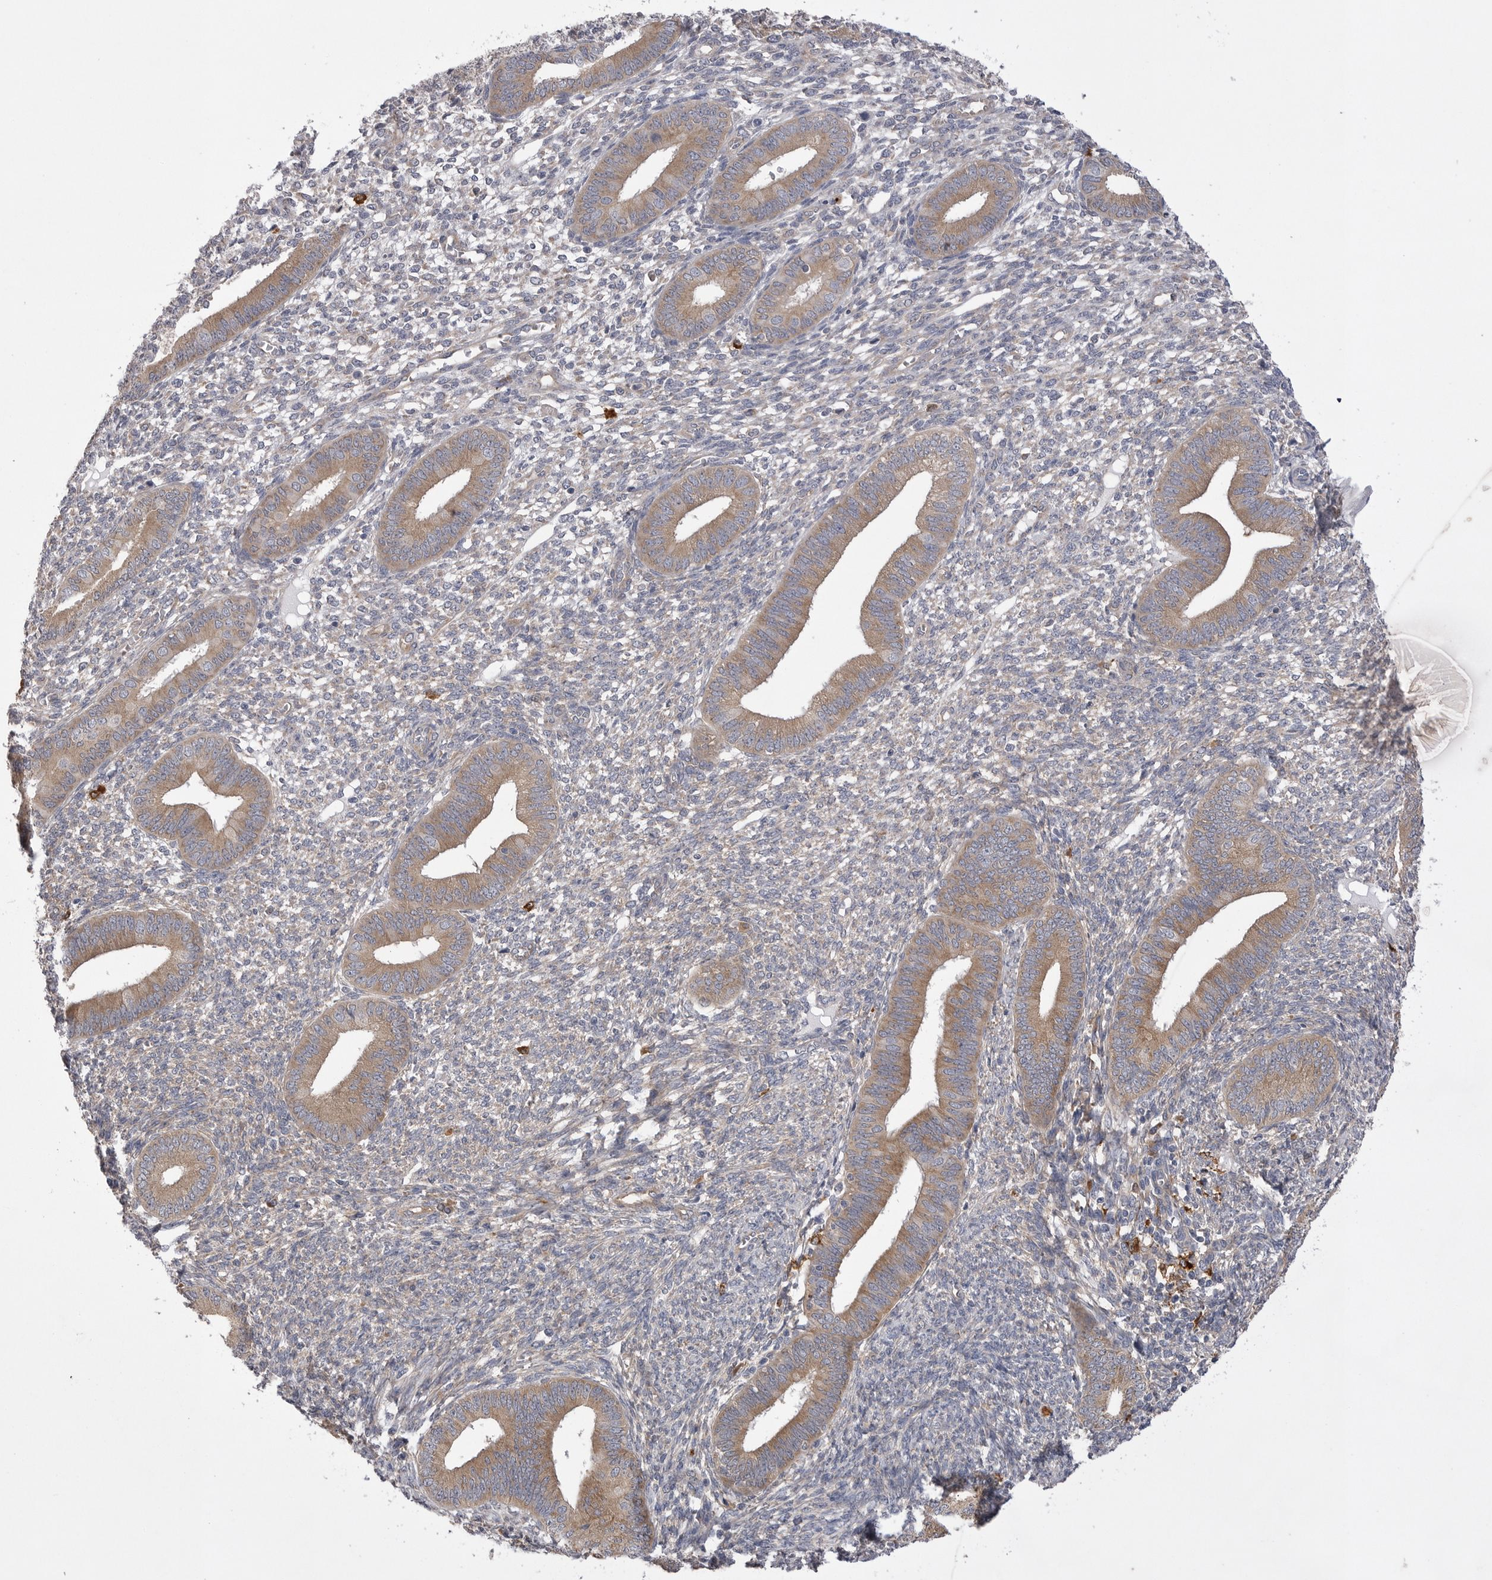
{"staining": {"intensity": "negative", "quantity": "none", "location": "none"}, "tissue": "endometrium", "cell_type": "Cells in endometrial stroma", "image_type": "normal", "snomed": [{"axis": "morphology", "description": "Normal tissue, NOS"}, {"axis": "topography", "description": "Endometrium"}], "caption": "This is an IHC histopathology image of normal endometrium. There is no staining in cells in endometrial stroma.", "gene": "VAC14", "patient": {"sex": "female", "age": 46}}